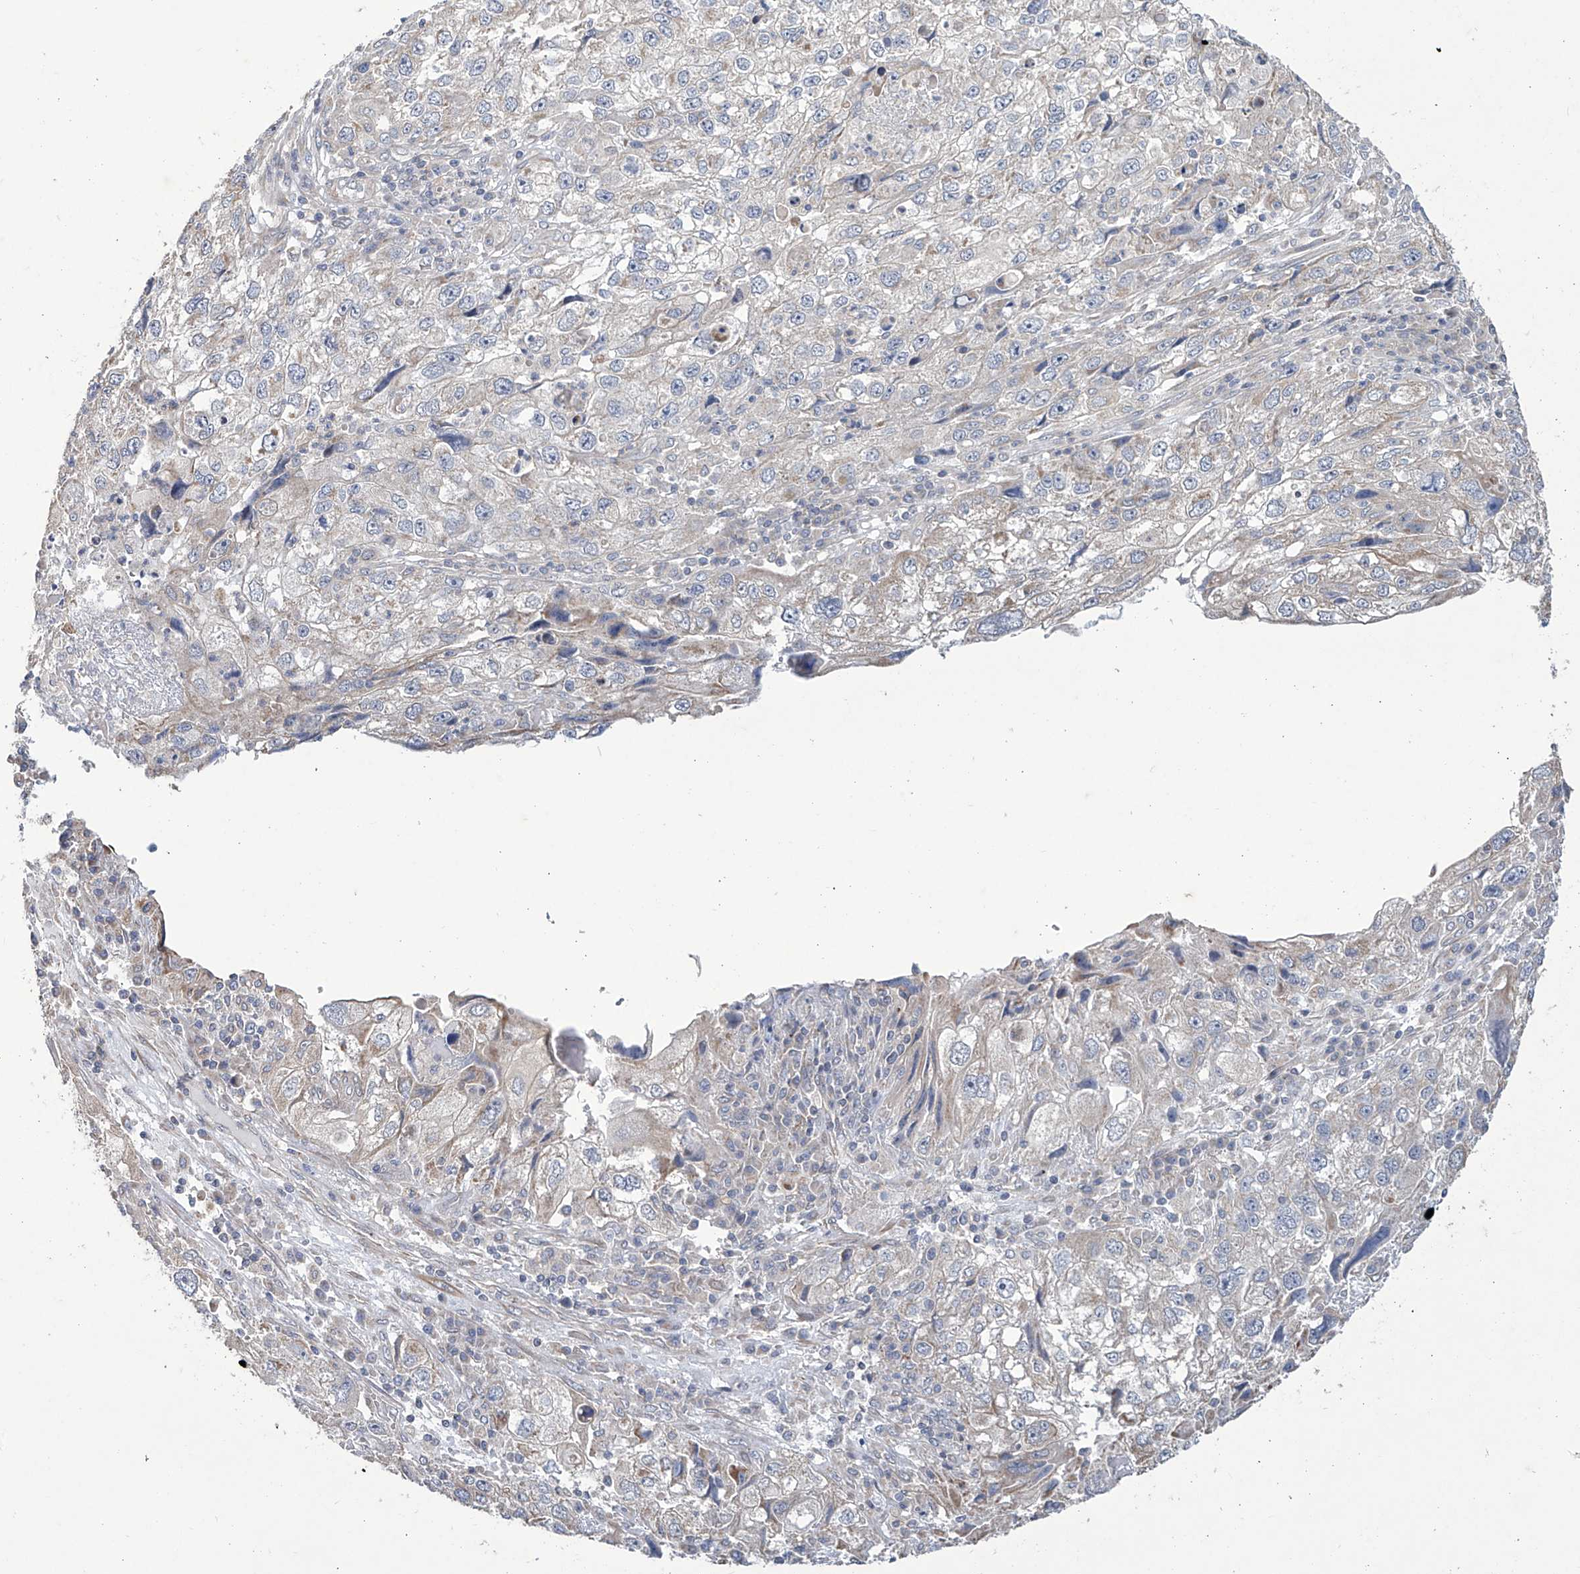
{"staining": {"intensity": "negative", "quantity": "none", "location": "none"}, "tissue": "endometrial cancer", "cell_type": "Tumor cells", "image_type": "cancer", "snomed": [{"axis": "morphology", "description": "Adenocarcinoma, NOS"}, {"axis": "topography", "description": "Endometrium"}], "caption": "The immunohistochemistry (IHC) image has no significant positivity in tumor cells of endometrial cancer tissue. (Brightfield microscopy of DAB immunohistochemistry at high magnification).", "gene": "TRIM60", "patient": {"sex": "female", "age": 49}}